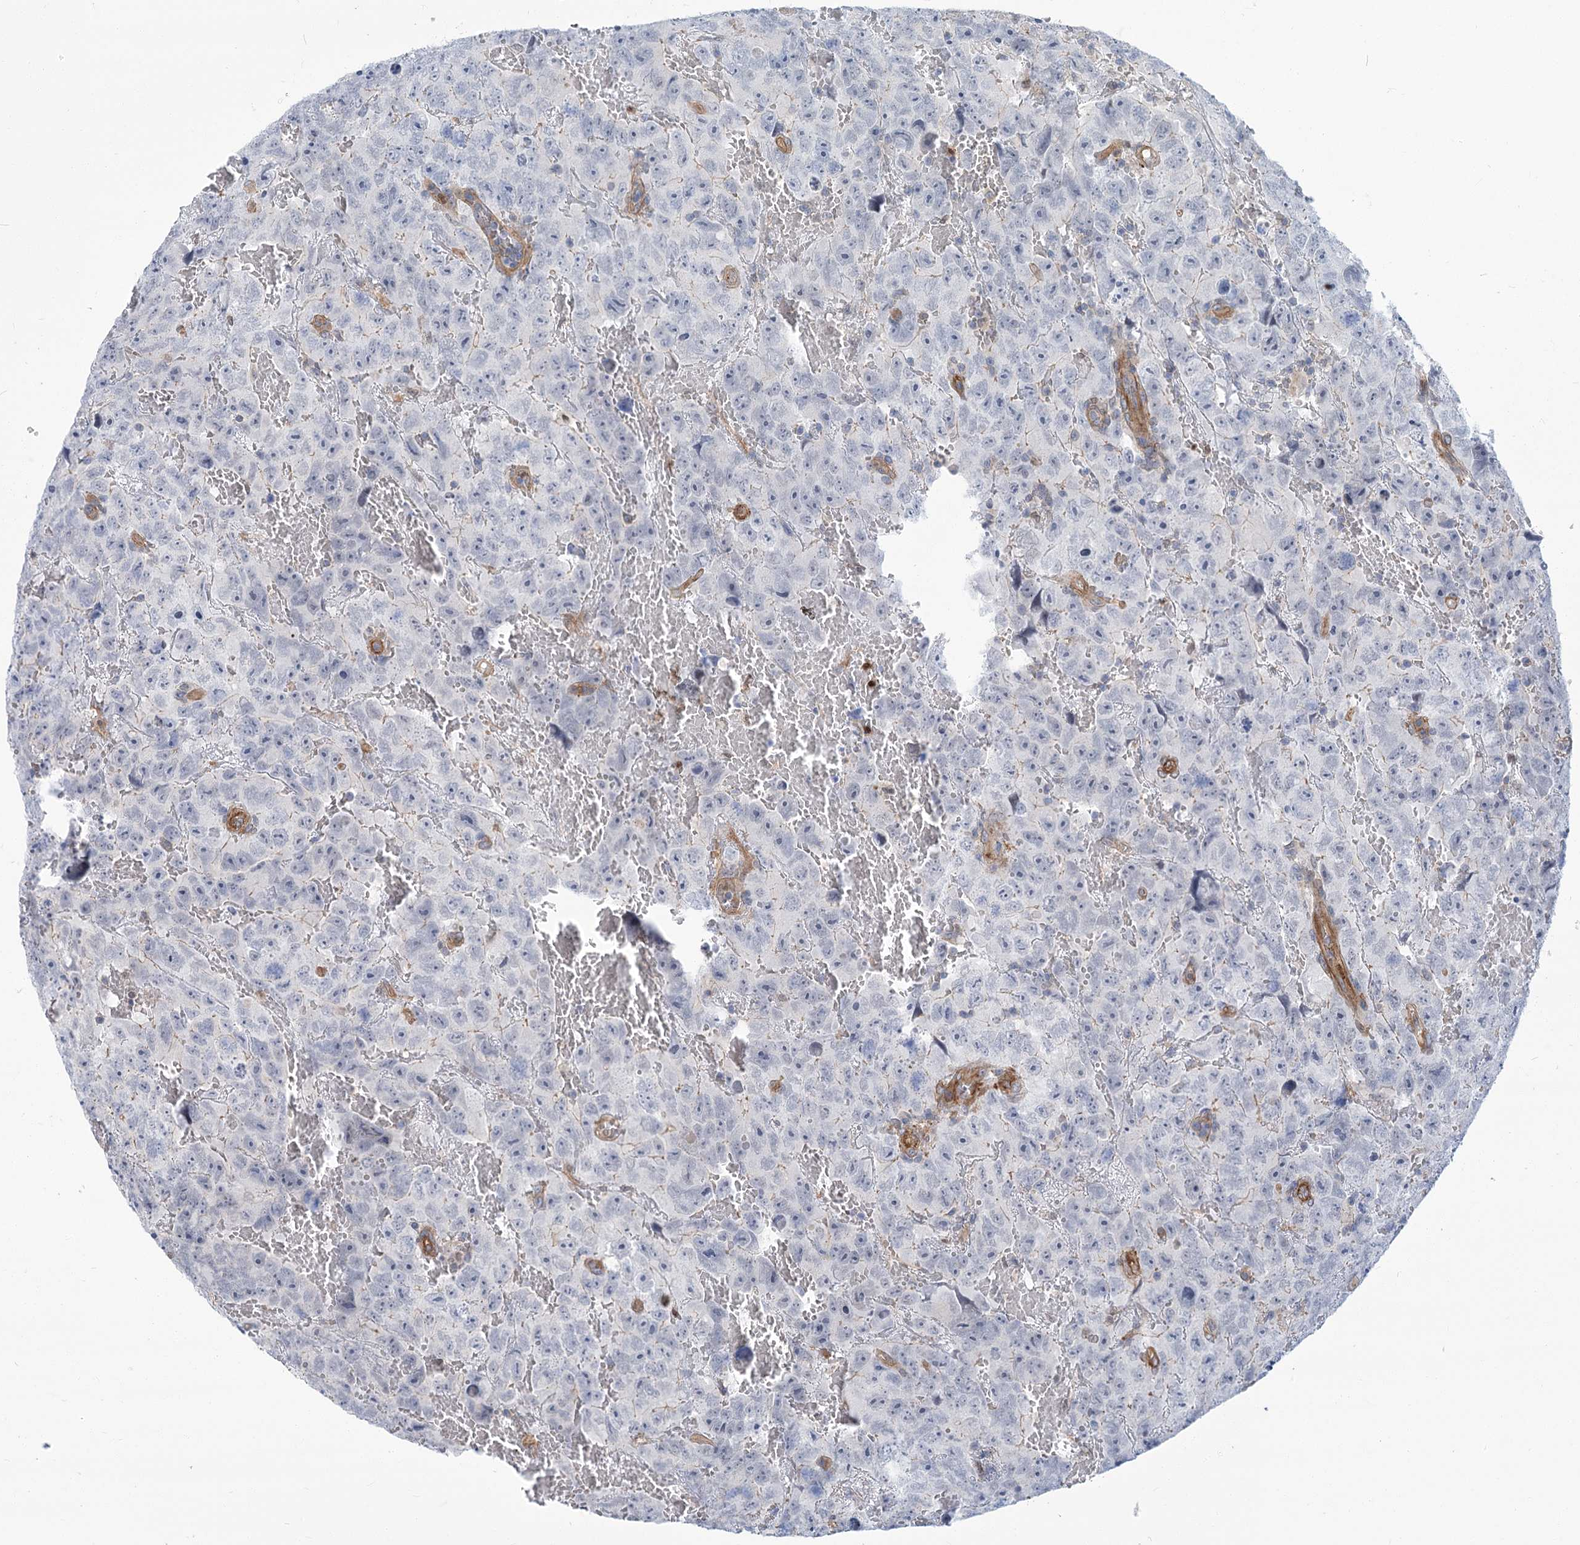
{"staining": {"intensity": "negative", "quantity": "none", "location": "none"}, "tissue": "testis cancer", "cell_type": "Tumor cells", "image_type": "cancer", "snomed": [{"axis": "morphology", "description": "Carcinoma, Embryonal, NOS"}, {"axis": "topography", "description": "Testis"}], "caption": "Immunohistochemistry (IHC) histopathology image of neoplastic tissue: human testis cancer stained with DAB demonstrates no significant protein expression in tumor cells.", "gene": "THAP6", "patient": {"sex": "male", "age": 45}}